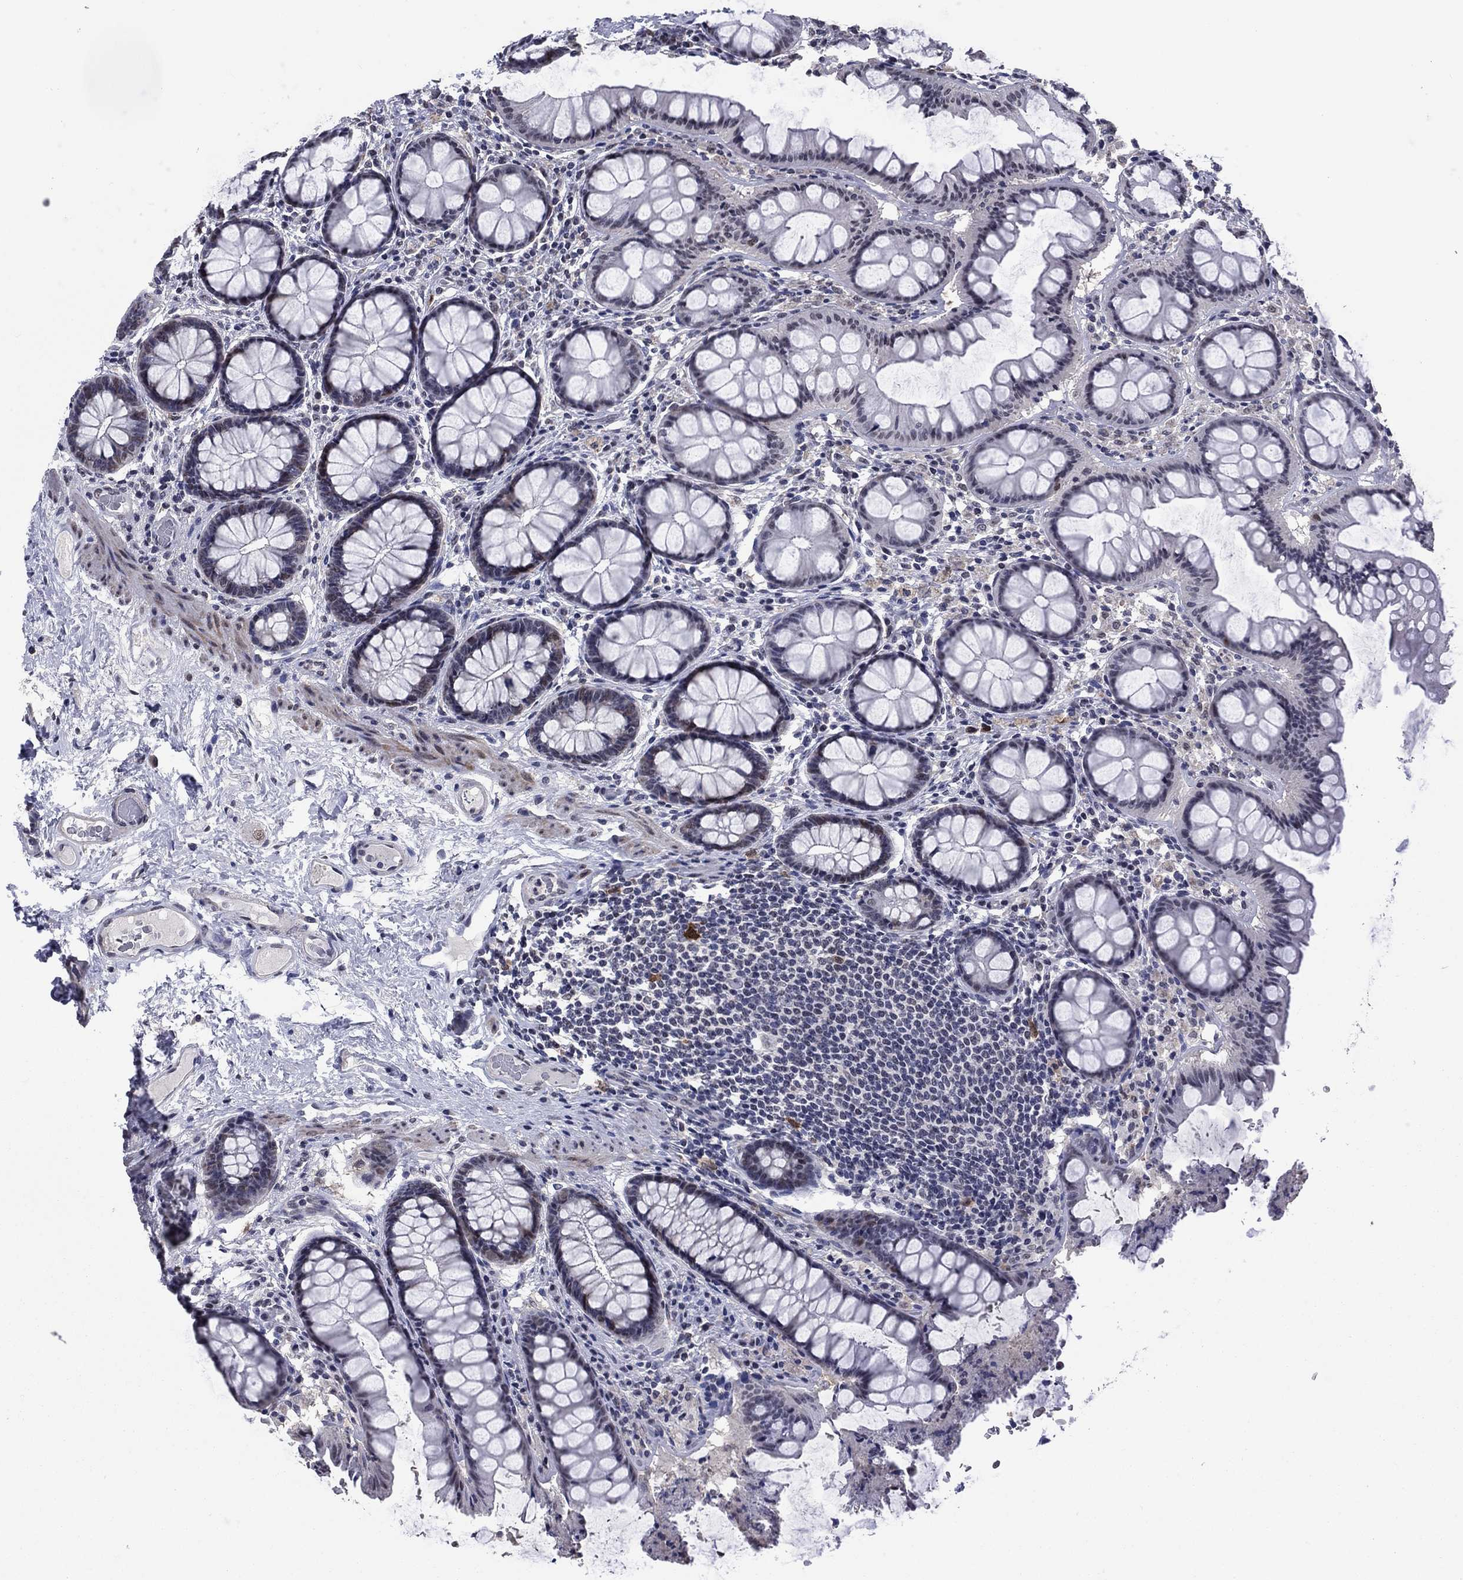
{"staining": {"intensity": "negative", "quantity": "none", "location": "none"}, "tissue": "colon", "cell_type": "Endothelial cells", "image_type": "normal", "snomed": [{"axis": "morphology", "description": "Normal tissue, NOS"}, {"axis": "topography", "description": "Colon"}], "caption": "This is a histopathology image of IHC staining of benign colon, which shows no expression in endothelial cells.", "gene": "TYMS", "patient": {"sex": "female", "age": 65}}